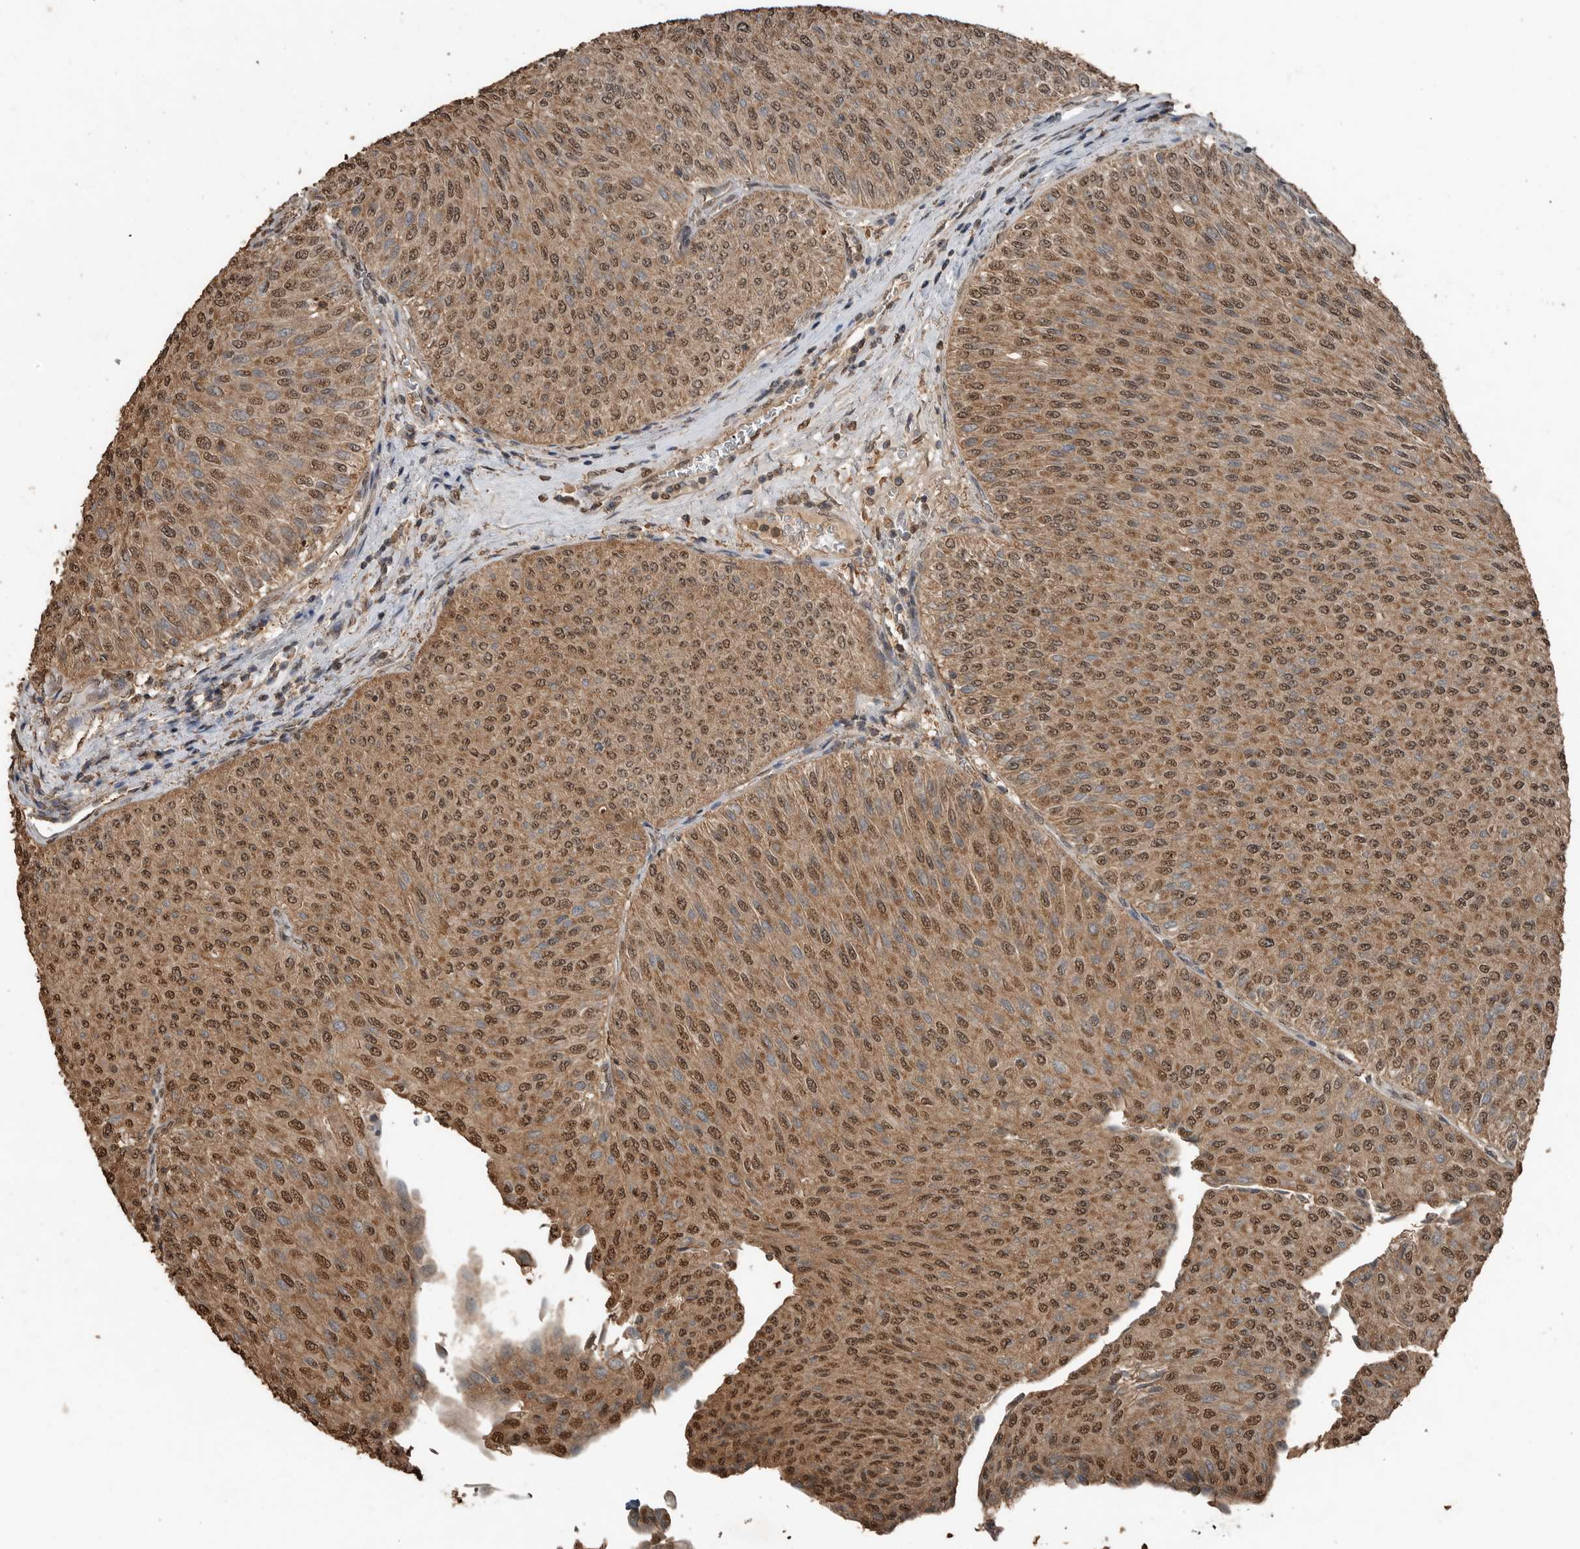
{"staining": {"intensity": "moderate", "quantity": ">75%", "location": "cytoplasmic/membranous,nuclear"}, "tissue": "urothelial cancer", "cell_type": "Tumor cells", "image_type": "cancer", "snomed": [{"axis": "morphology", "description": "Urothelial carcinoma, Low grade"}, {"axis": "topography", "description": "Urinary bladder"}], "caption": "This image reveals urothelial cancer stained with immunohistochemistry (IHC) to label a protein in brown. The cytoplasmic/membranous and nuclear of tumor cells show moderate positivity for the protein. Nuclei are counter-stained blue.", "gene": "BLZF1", "patient": {"sex": "male", "age": 78}}